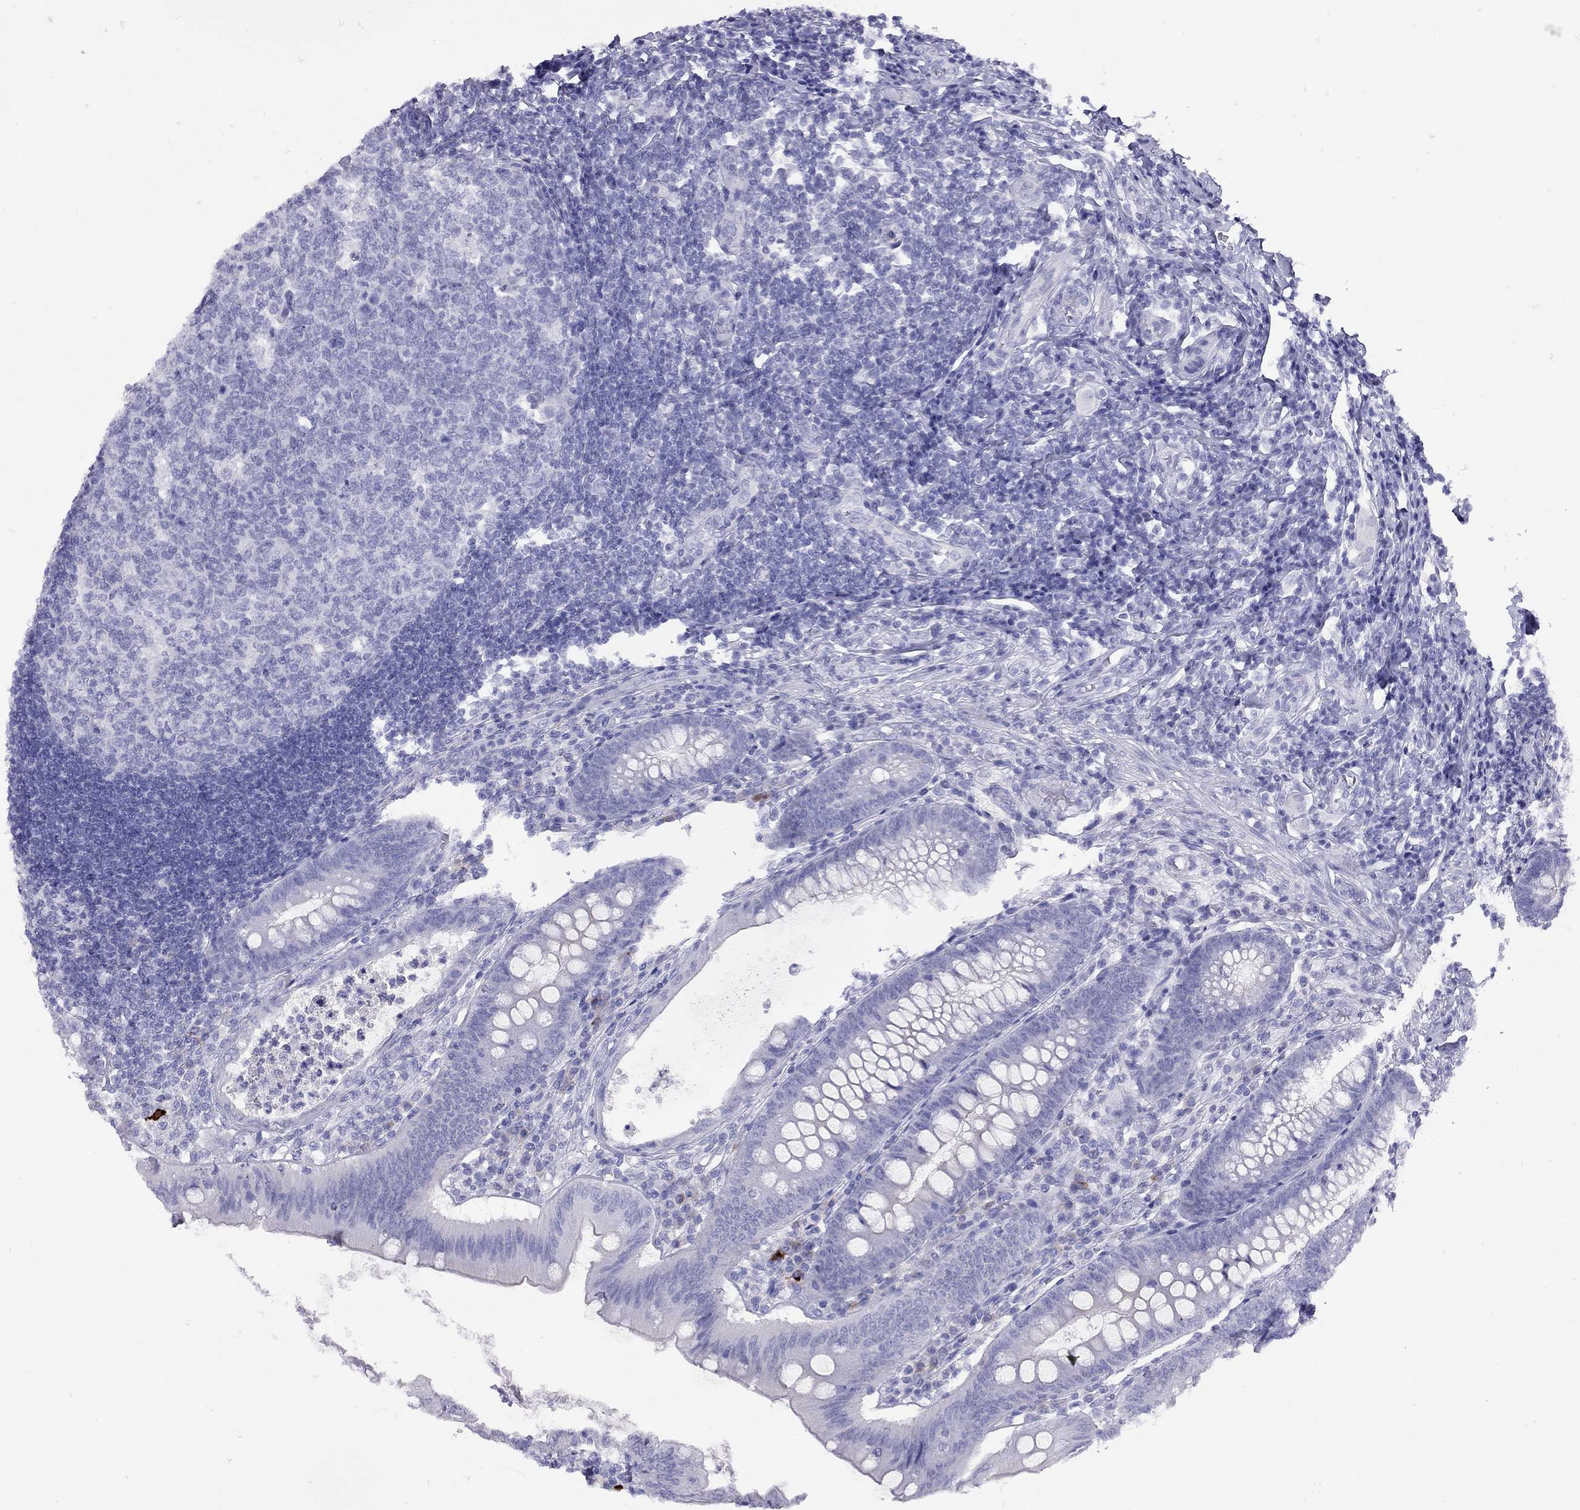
{"staining": {"intensity": "negative", "quantity": "none", "location": "none"}, "tissue": "appendix", "cell_type": "Glandular cells", "image_type": "normal", "snomed": [{"axis": "morphology", "description": "Normal tissue, NOS"}, {"axis": "morphology", "description": "Inflammation, NOS"}, {"axis": "topography", "description": "Appendix"}], "caption": "High power microscopy image of an immunohistochemistry micrograph of normal appendix, revealing no significant staining in glandular cells. (Stains: DAB immunohistochemistry with hematoxylin counter stain, Microscopy: brightfield microscopy at high magnification).", "gene": "GRIA2", "patient": {"sex": "male", "age": 16}}